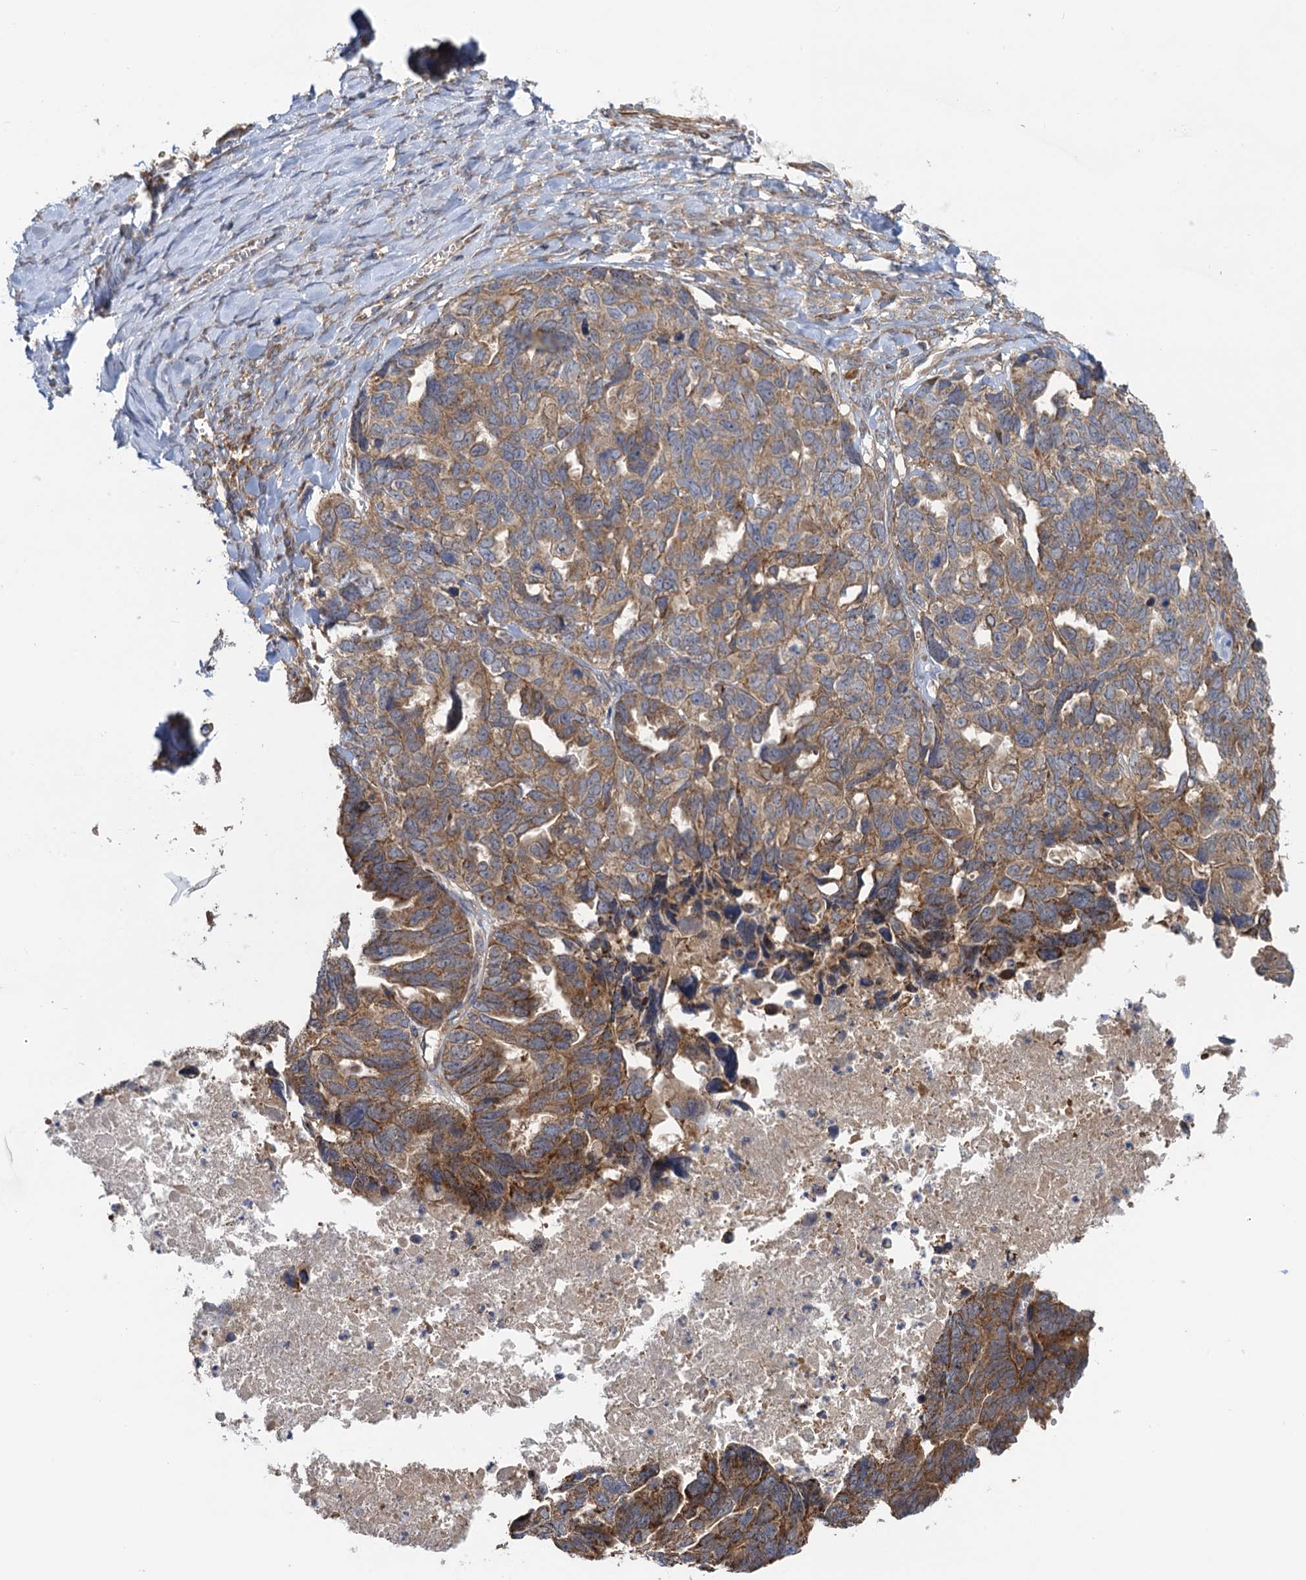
{"staining": {"intensity": "moderate", "quantity": ">75%", "location": "cytoplasmic/membranous"}, "tissue": "ovarian cancer", "cell_type": "Tumor cells", "image_type": "cancer", "snomed": [{"axis": "morphology", "description": "Cystadenocarcinoma, serous, NOS"}, {"axis": "topography", "description": "Ovary"}], "caption": "Ovarian cancer (serous cystadenocarcinoma) tissue demonstrates moderate cytoplasmic/membranous expression in about >75% of tumor cells", "gene": "WDR88", "patient": {"sex": "female", "age": 79}}